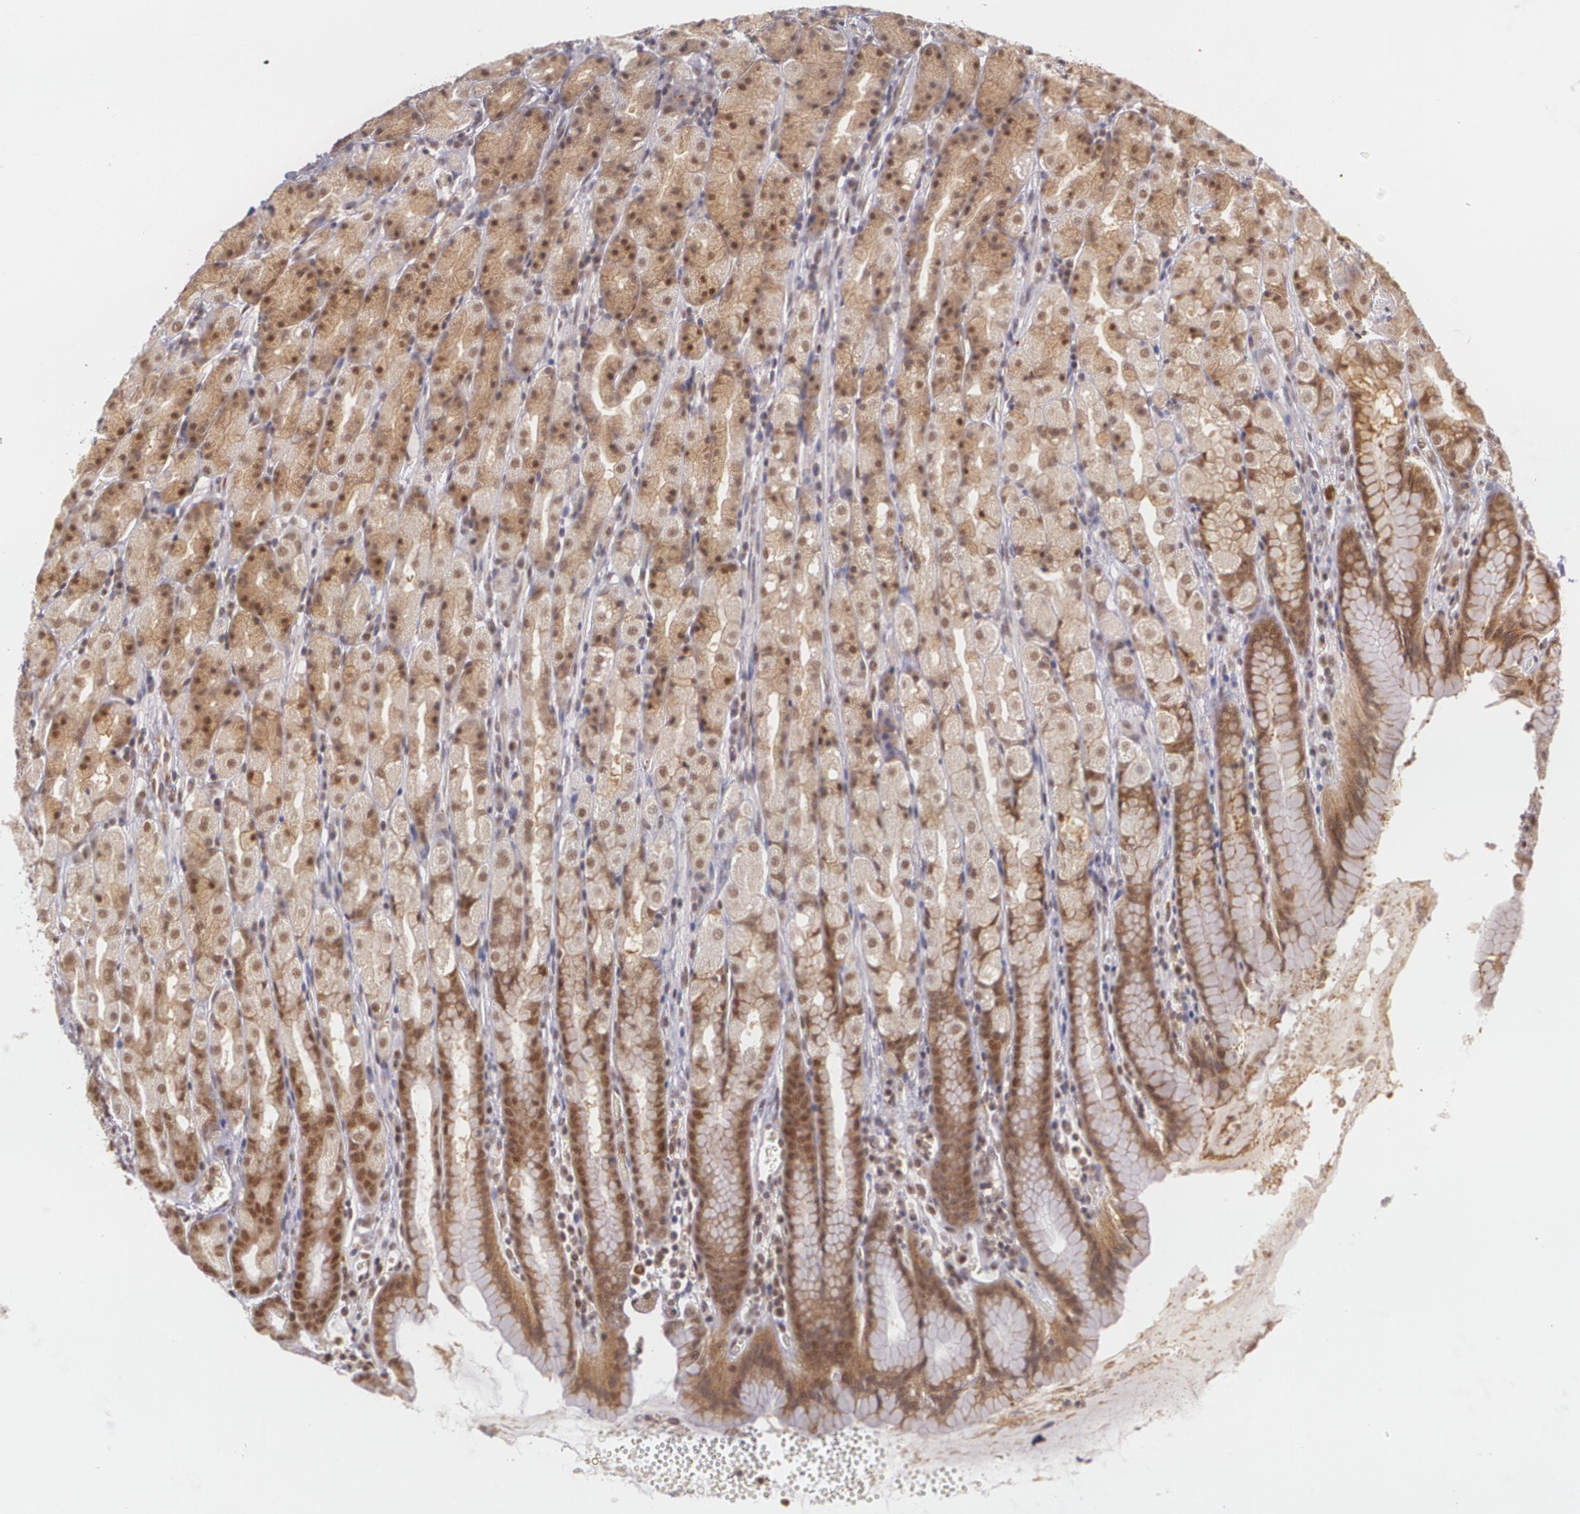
{"staining": {"intensity": "moderate", "quantity": "25%-75%", "location": "cytoplasmic/membranous,nuclear"}, "tissue": "stomach", "cell_type": "Glandular cells", "image_type": "normal", "snomed": [{"axis": "morphology", "description": "Normal tissue, NOS"}, {"axis": "topography", "description": "Stomach, upper"}], "caption": "This image displays normal stomach stained with IHC to label a protein in brown. The cytoplasmic/membranous,nuclear of glandular cells show moderate positivity for the protein. Nuclei are counter-stained blue.", "gene": "CUL2", "patient": {"sex": "male", "age": 68}}